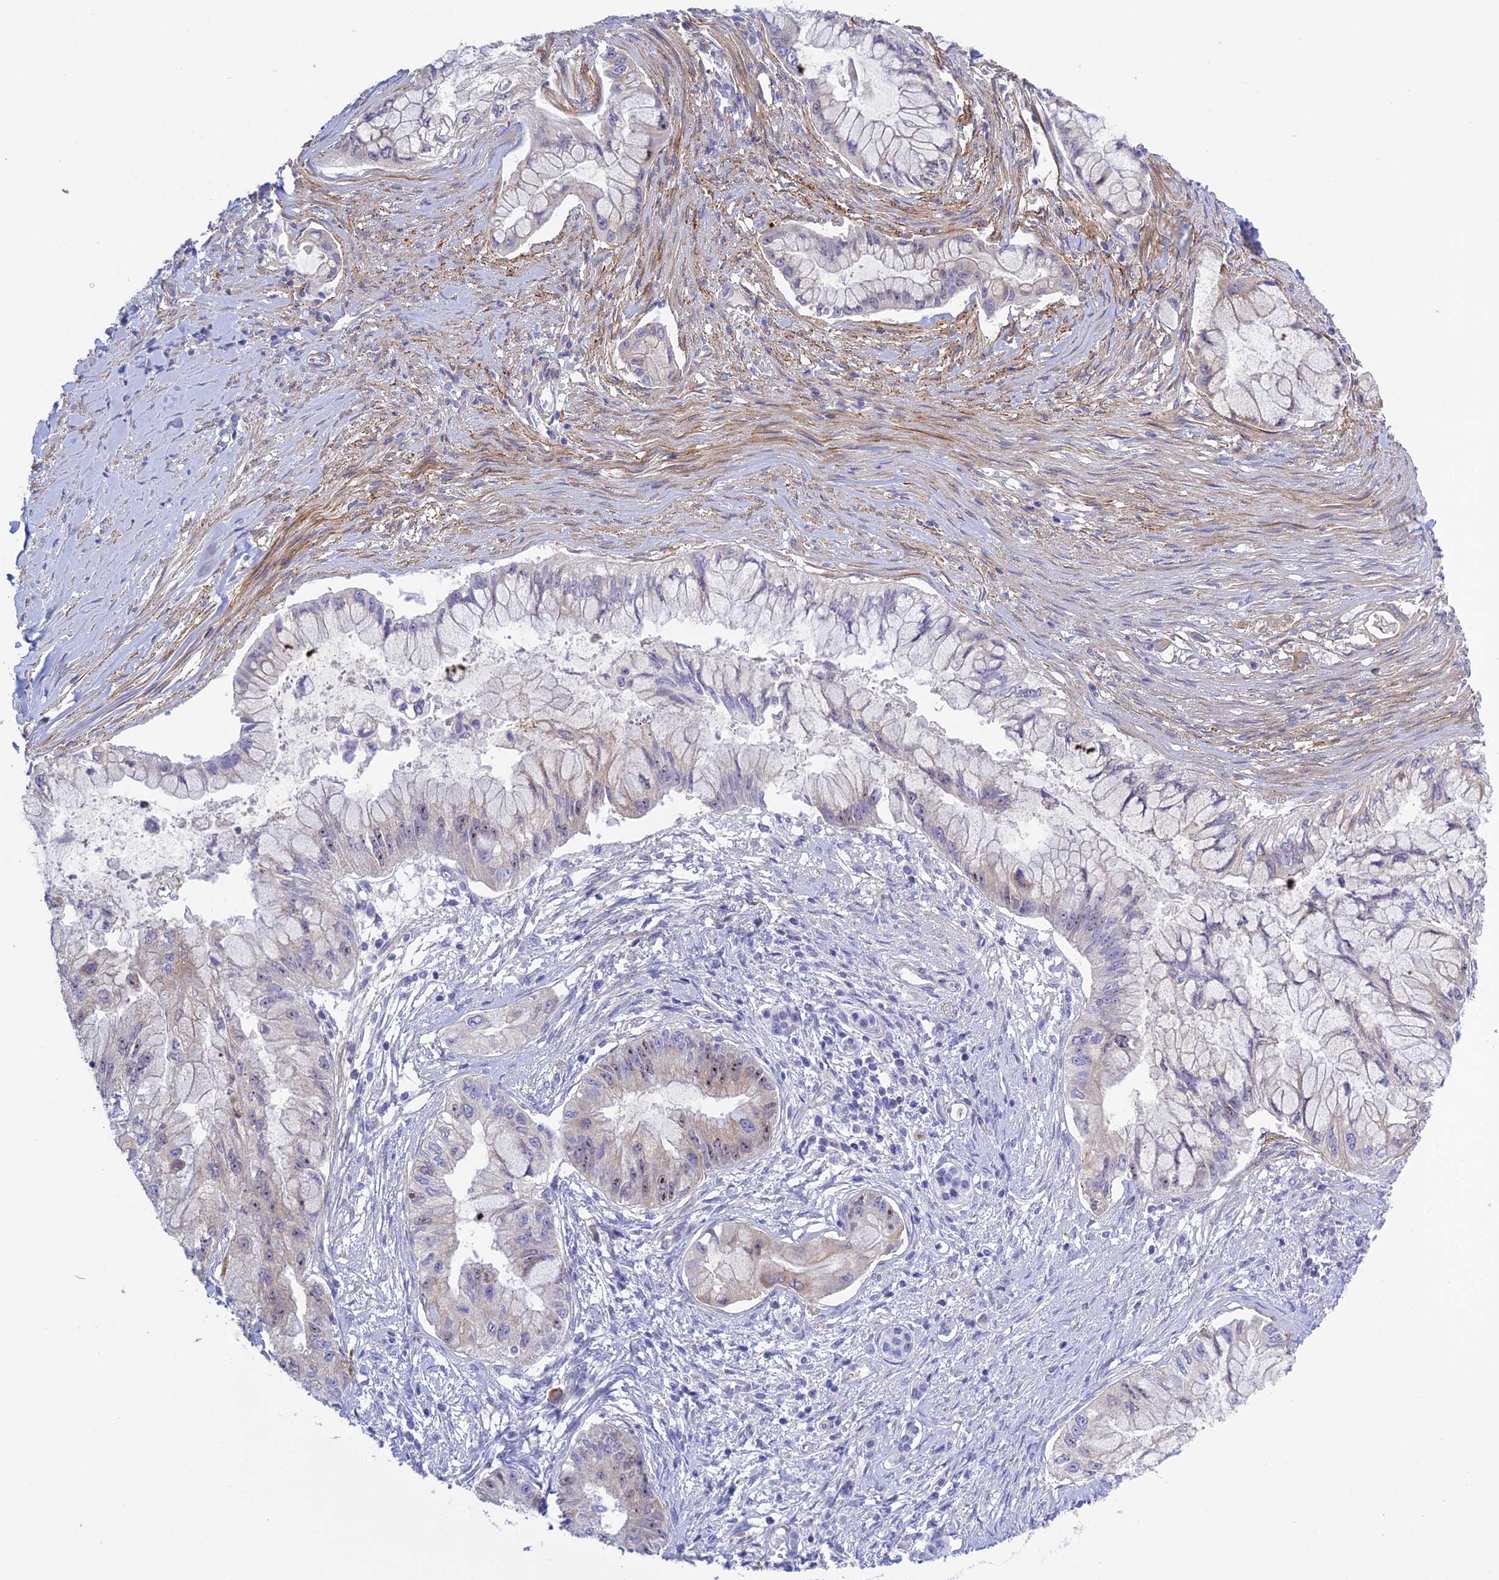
{"staining": {"intensity": "moderate", "quantity": "<25%", "location": "nuclear"}, "tissue": "pancreatic cancer", "cell_type": "Tumor cells", "image_type": "cancer", "snomed": [{"axis": "morphology", "description": "Adenocarcinoma, NOS"}, {"axis": "topography", "description": "Pancreas"}], "caption": "Immunohistochemistry (IHC) of pancreatic cancer (adenocarcinoma) exhibits low levels of moderate nuclear staining in approximately <25% of tumor cells.", "gene": "ZDHHC16", "patient": {"sex": "male", "age": 48}}